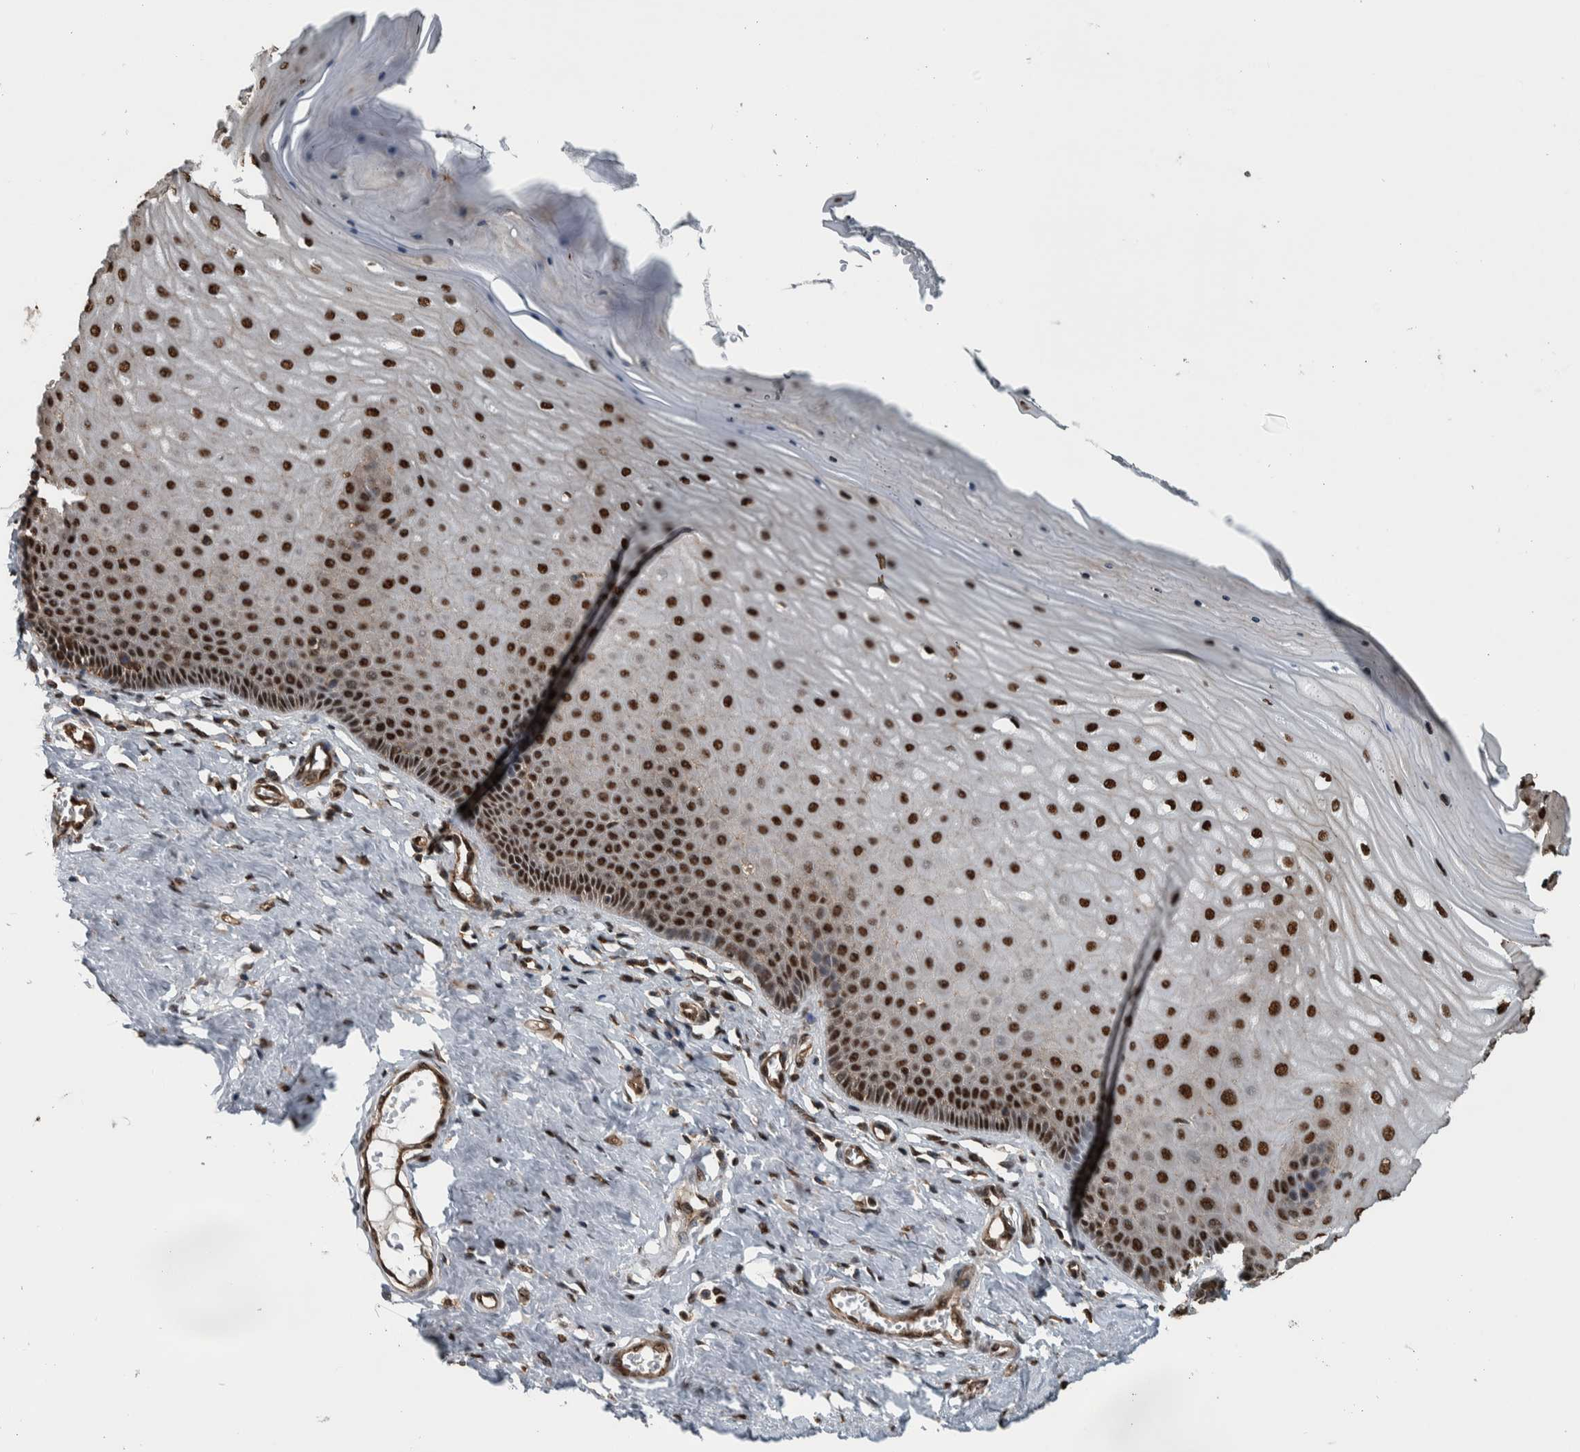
{"staining": {"intensity": "strong", "quantity": ">75%", "location": "cytoplasmic/membranous,nuclear"}, "tissue": "cervix", "cell_type": "Glandular cells", "image_type": "normal", "snomed": [{"axis": "morphology", "description": "Normal tissue, NOS"}, {"axis": "topography", "description": "Cervix"}], "caption": "Cervix stained with a brown dye shows strong cytoplasmic/membranous,nuclear positive positivity in approximately >75% of glandular cells.", "gene": "FAM135B", "patient": {"sex": "female", "age": 55}}